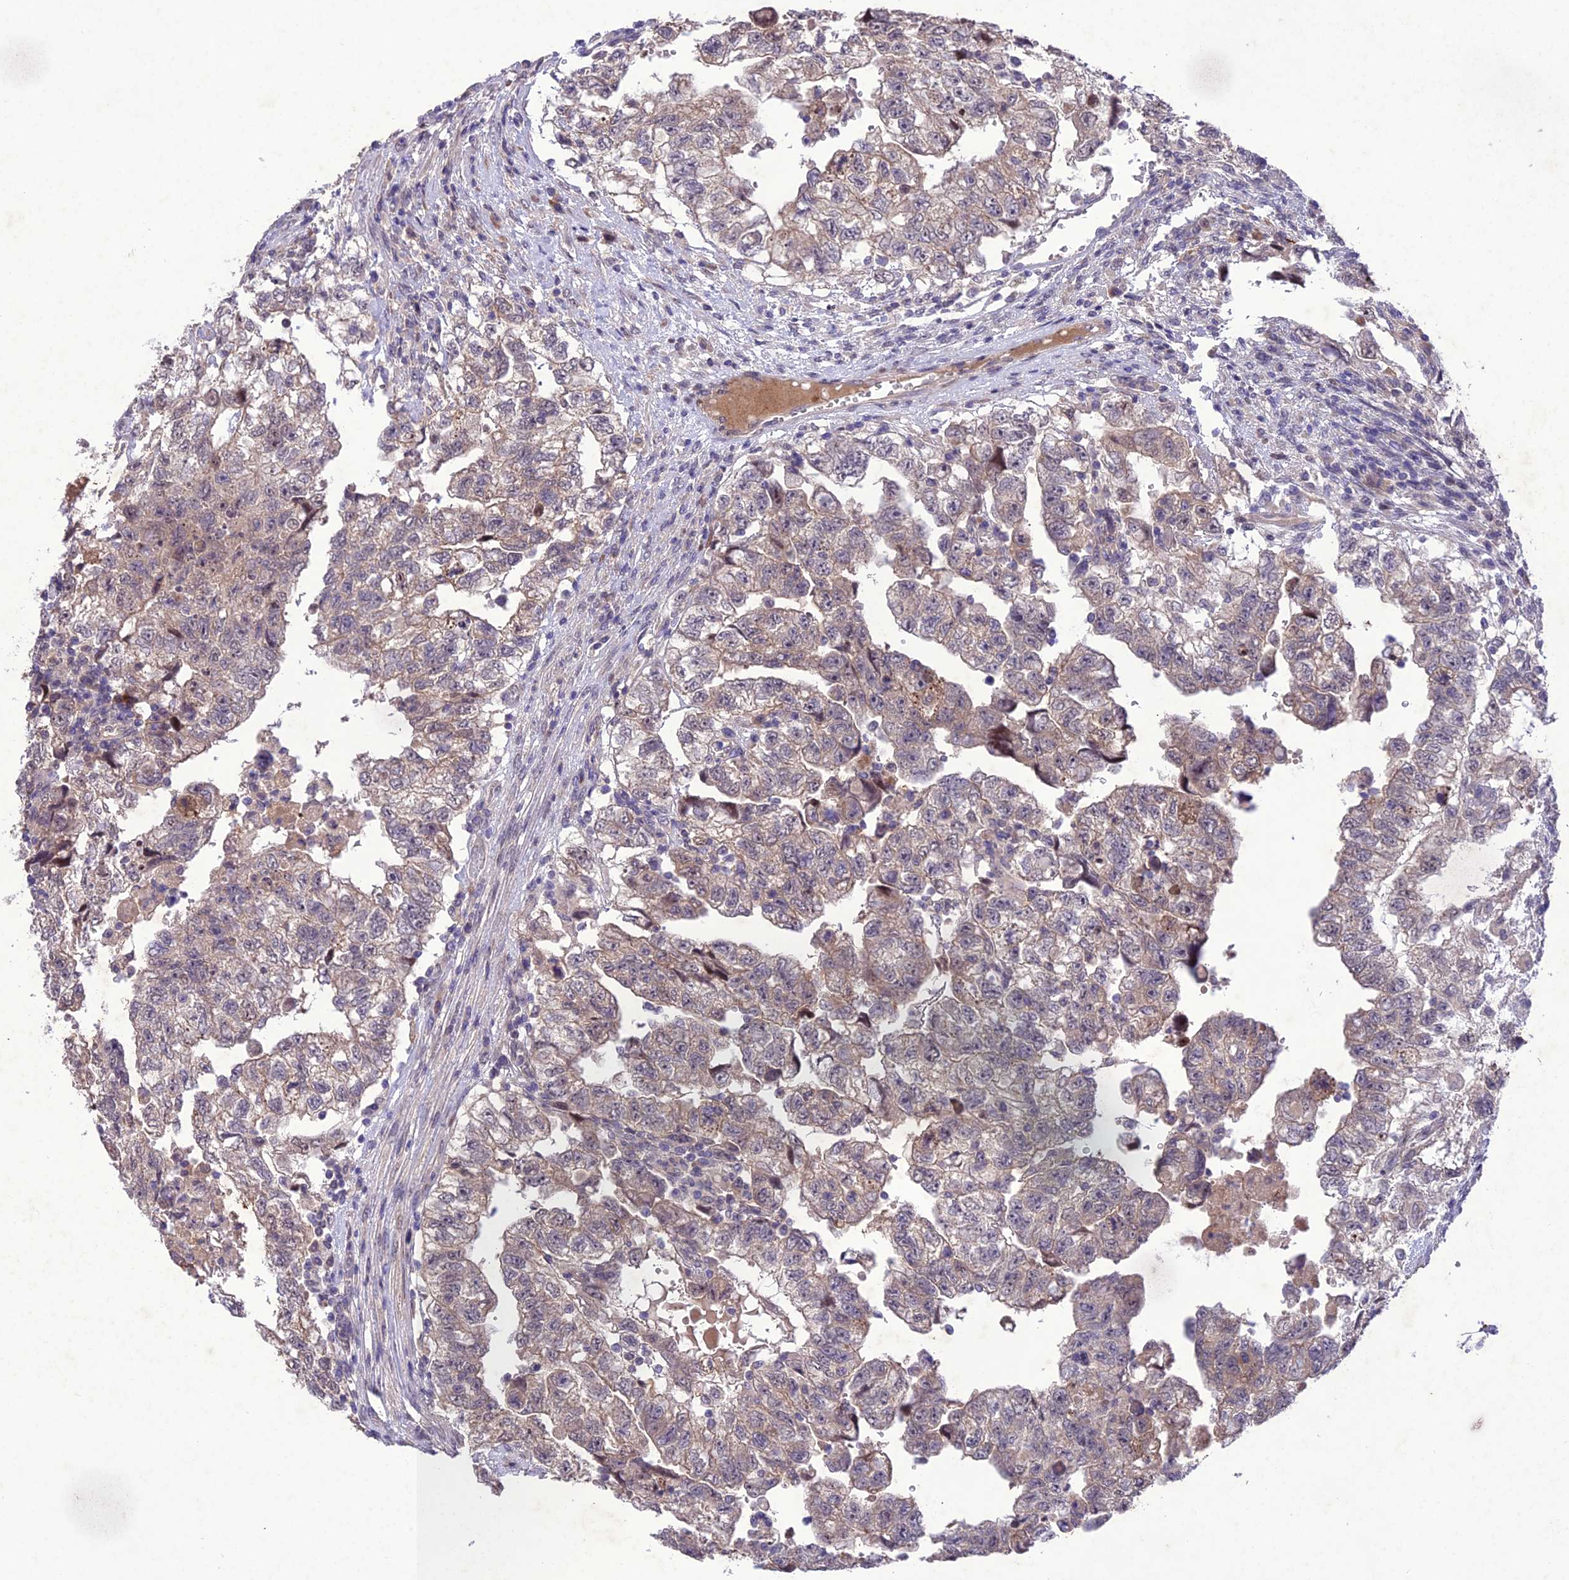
{"staining": {"intensity": "weak", "quantity": "25%-75%", "location": "cytoplasmic/membranous"}, "tissue": "testis cancer", "cell_type": "Tumor cells", "image_type": "cancer", "snomed": [{"axis": "morphology", "description": "Carcinoma, Embryonal, NOS"}, {"axis": "topography", "description": "Testis"}], "caption": "Protein analysis of testis embryonal carcinoma tissue displays weak cytoplasmic/membranous staining in about 25%-75% of tumor cells. The staining was performed using DAB (3,3'-diaminobenzidine) to visualize the protein expression in brown, while the nuclei were stained in blue with hematoxylin (Magnification: 20x).", "gene": "ANKRD52", "patient": {"sex": "male", "age": 36}}